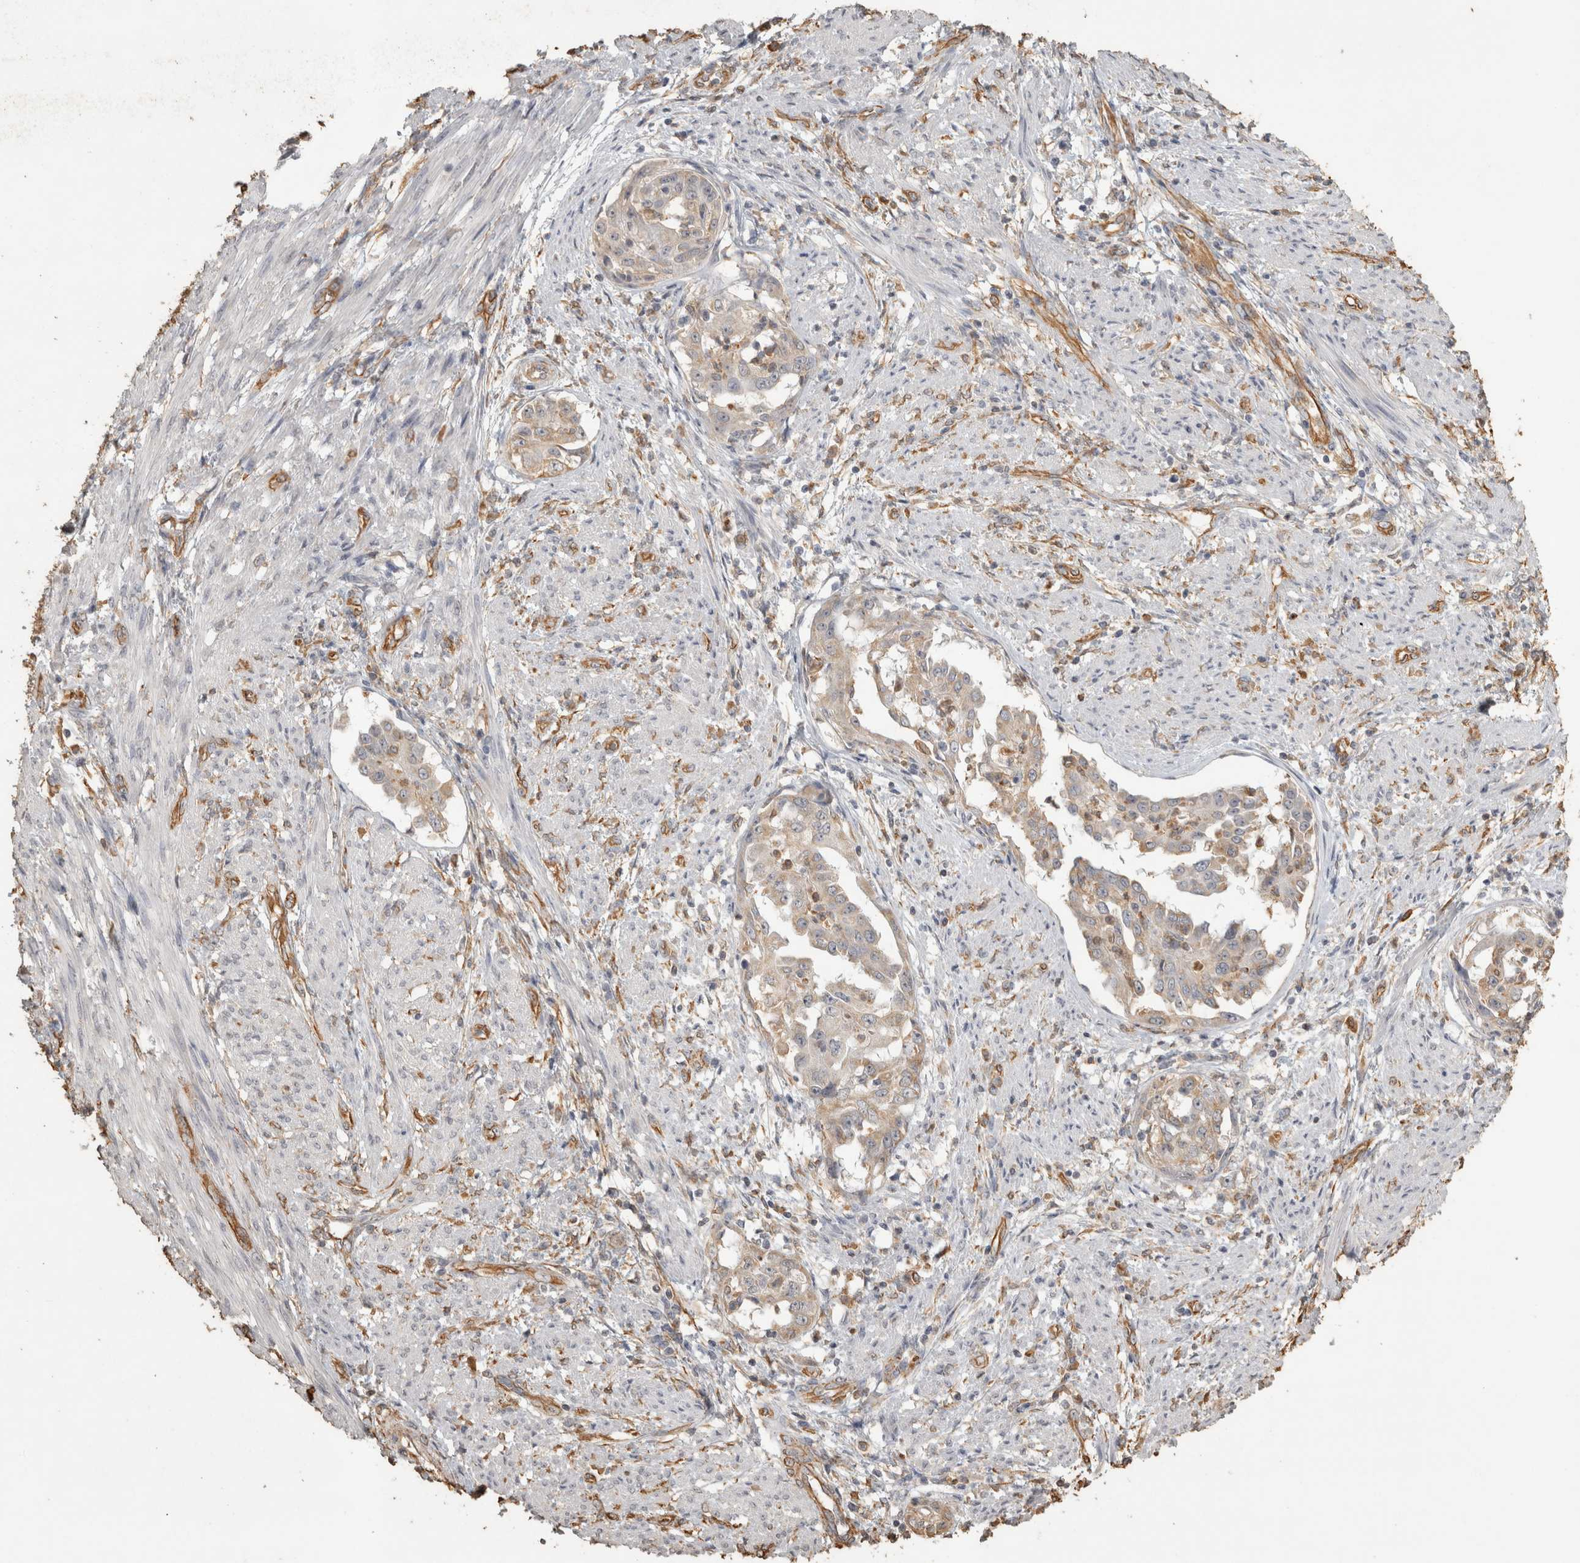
{"staining": {"intensity": "weak", "quantity": ">75%", "location": "cytoplasmic/membranous"}, "tissue": "endometrial cancer", "cell_type": "Tumor cells", "image_type": "cancer", "snomed": [{"axis": "morphology", "description": "Adenocarcinoma, NOS"}, {"axis": "topography", "description": "Endometrium"}], "caption": "Protein expression analysis of human endometrial adenocarcinoma reveals weak cytoplasmic/membranous expression in approximately >75% of tumor cells. (DAB IHC, brown staining for protein, blue staining for nuclei).", "gene": "REPS2", "patient": {"sex": "female", "age": 85}}